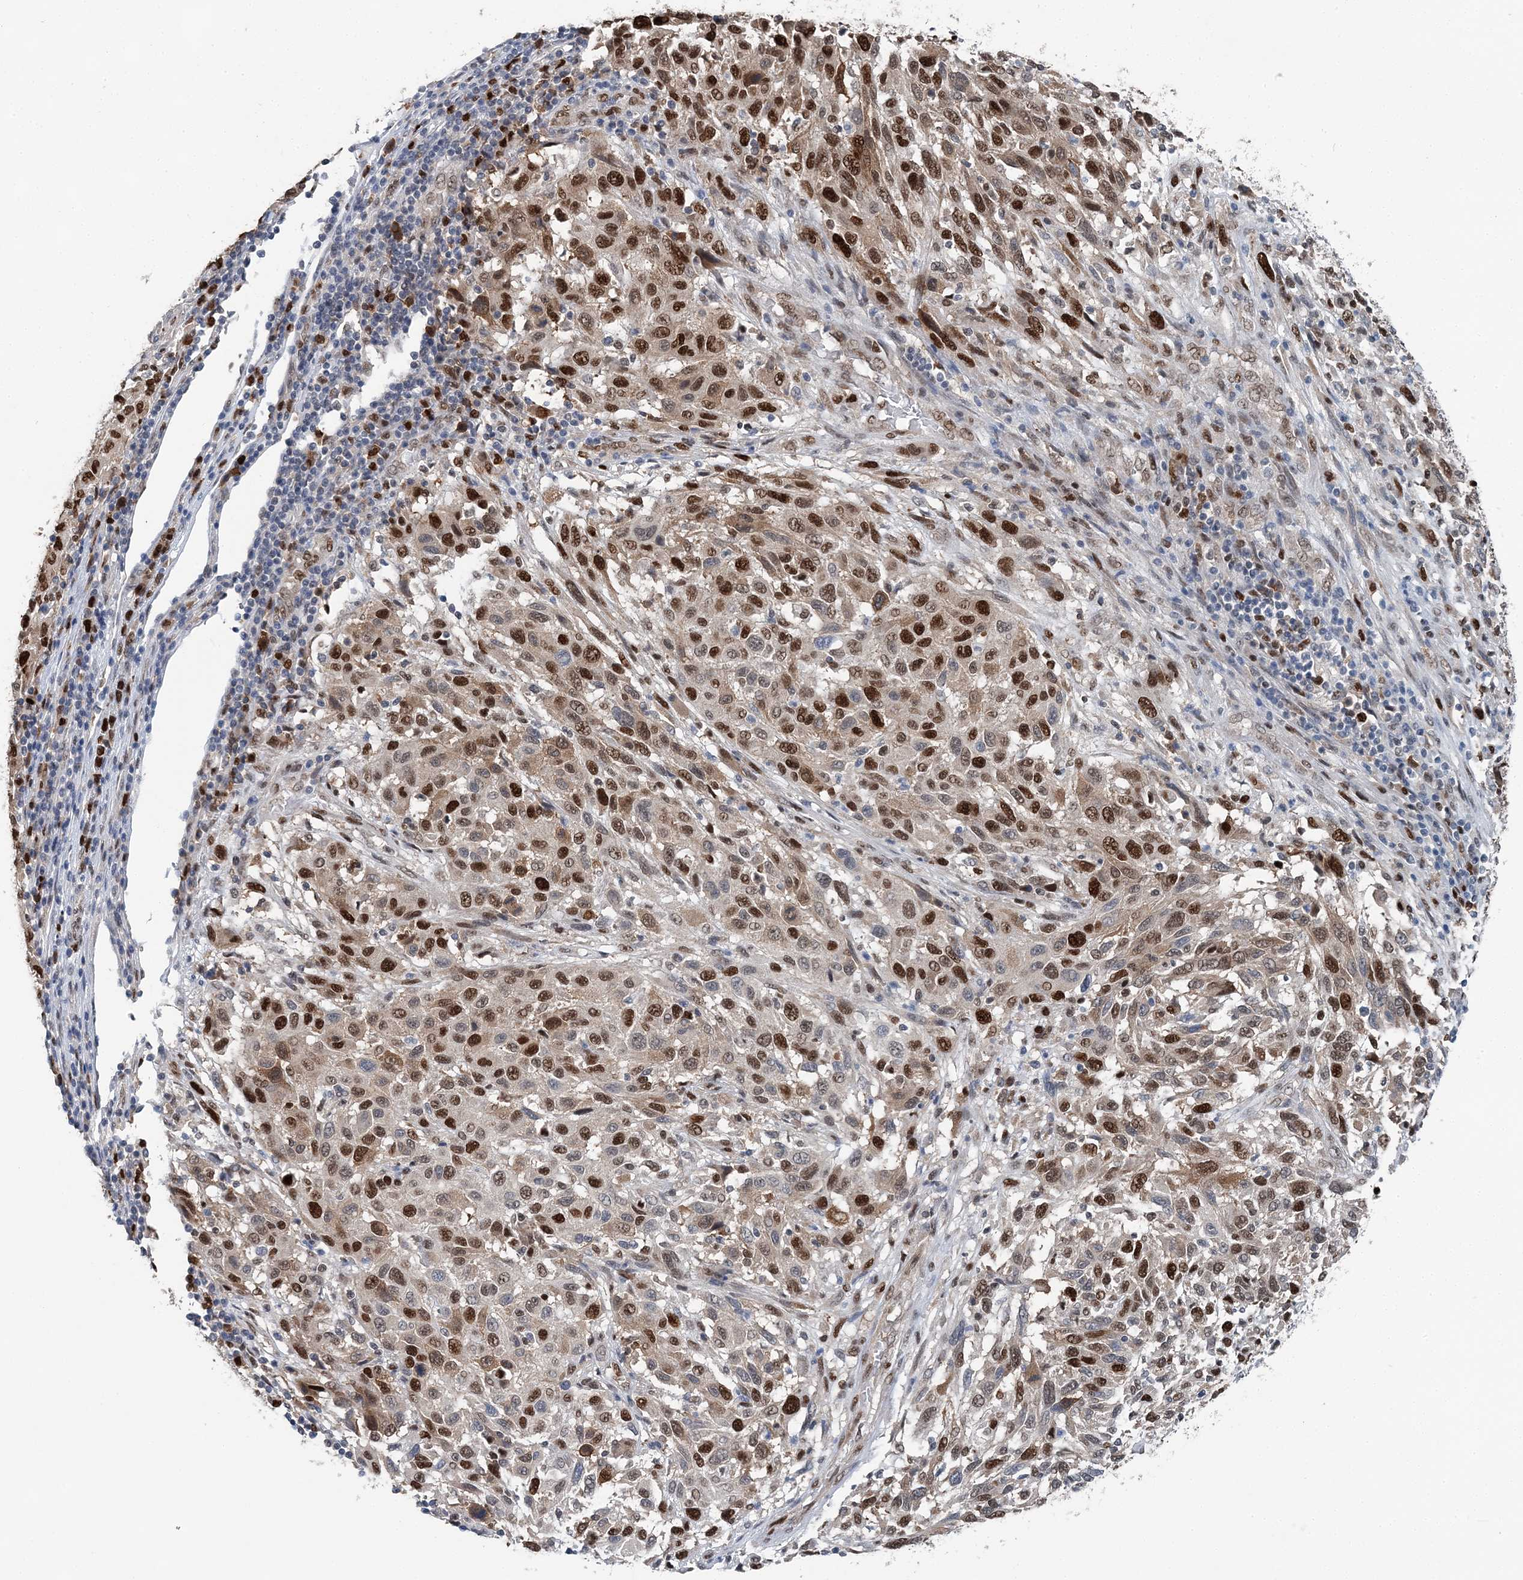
{"staining": {"intensity": "strong", "quantity": ">75%", "location": "nuclear"}, "tissue": "melanoma", "cell_type": "Tumor cells", "image_type": "cancer", "snomed": [{"axis": "morphology", "description": "Malignant melanoma, Metastatic site"}, {"axis": "topography", "description": "Lymph node"}], "caption": "Protein expression analysis of melanoma shows strong nuclear expression in approximately >75% of tumor cells. (DAB = brown stain, brightfield microscopy at high magnification).", "gene": "HAT1", "patient": {"sex": "male", "age": 61}}